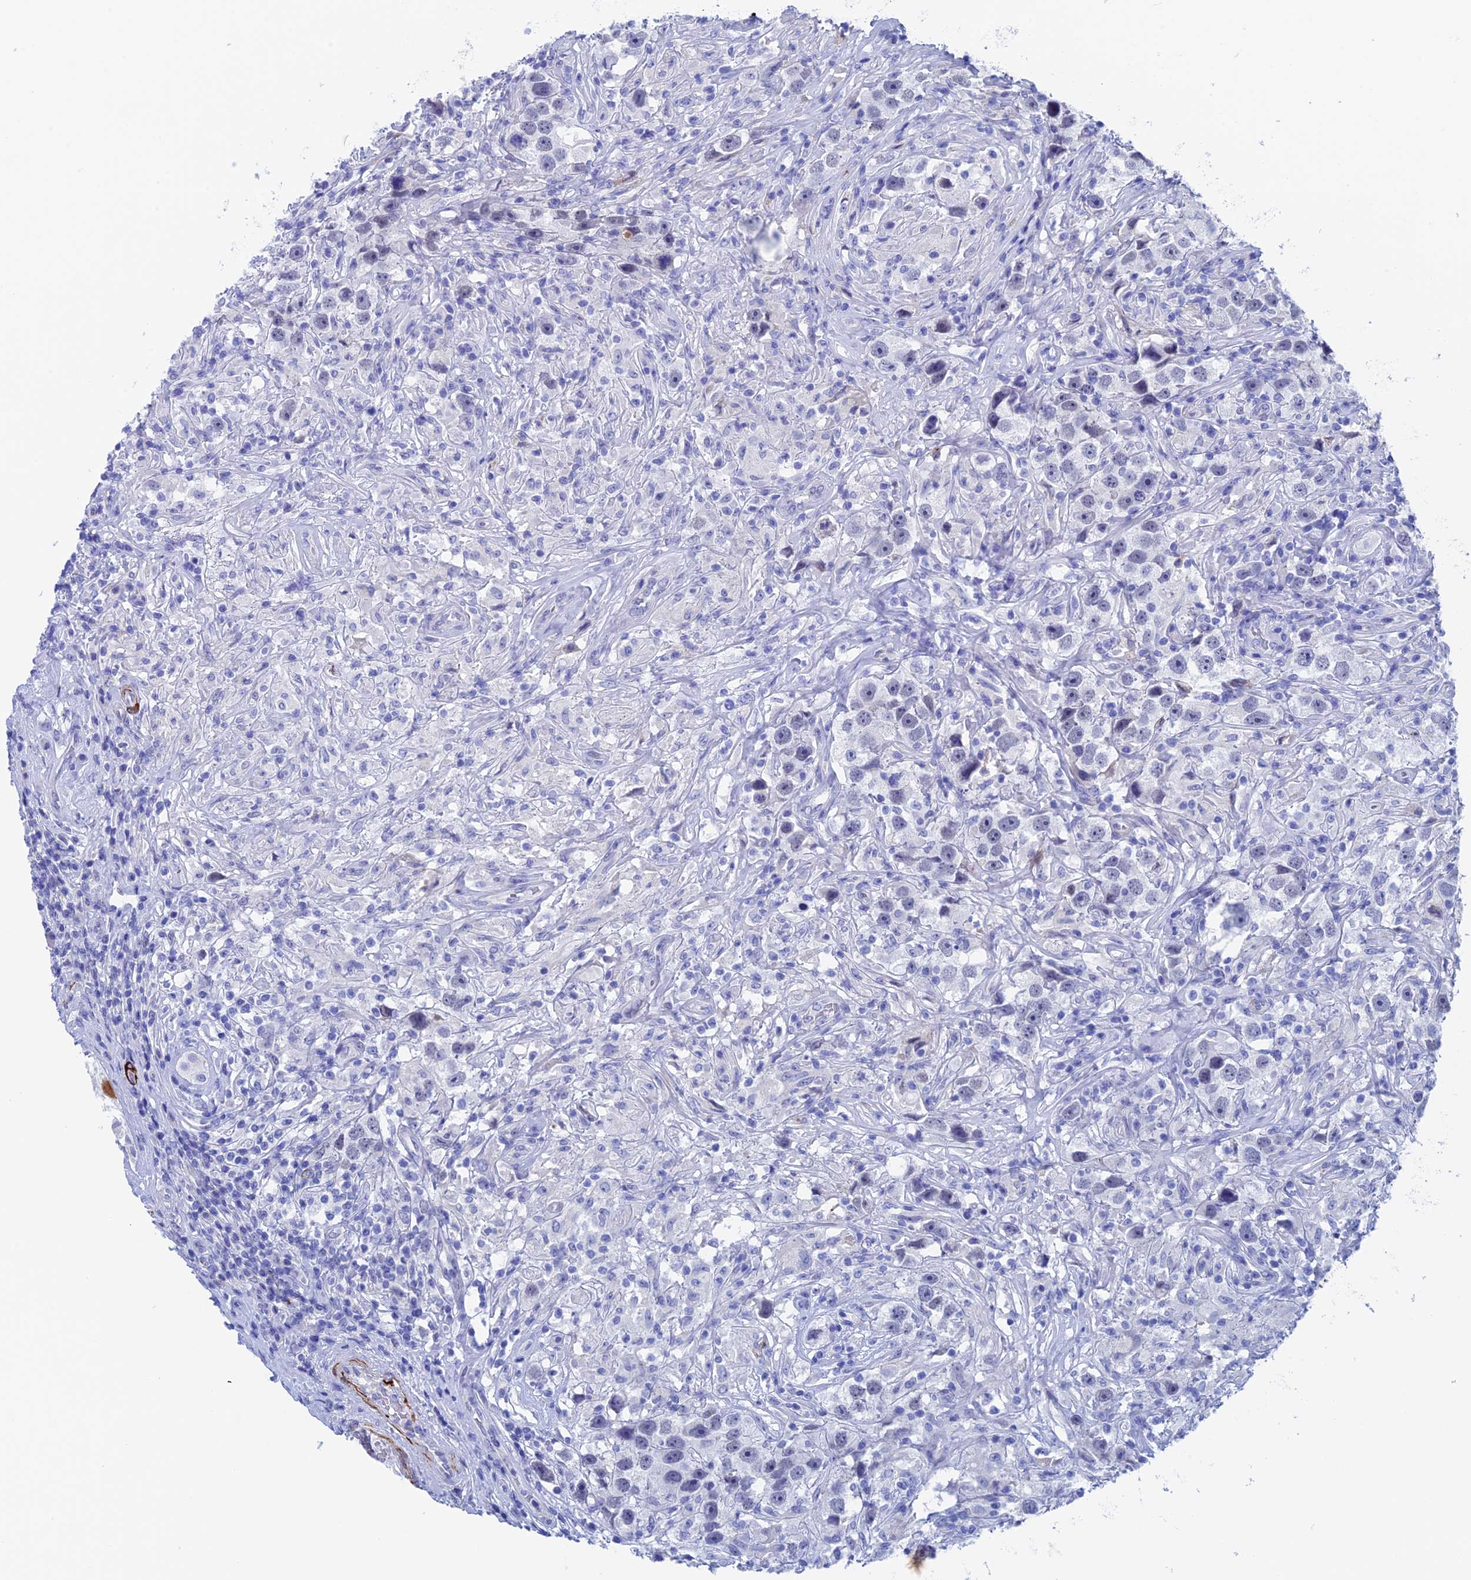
{"staining": {"intensity": "negative", "quantity": "none", "location": "none"}, "tissue": "testis cancer", "cell_type": "Tumor cells", "image_type": "cancer", "snomed": [{"axis": "morphology", "description": "Seminoma, NOS"}, {"axis": "topography", "description": "Testis"}], "caption": "The immunohistochemistry (IHC) image has no significant positivity in tumor cells of seminoma (testis) tissue. (Stains: DAB (3,3'-diaminobenzidine) immunohistochemistry with hematoxylin counter stain, Microscopy: brightfield microscopy at high magnification).", "gene": "WDR83", "patient": {"sex": "male", "age": 49}}